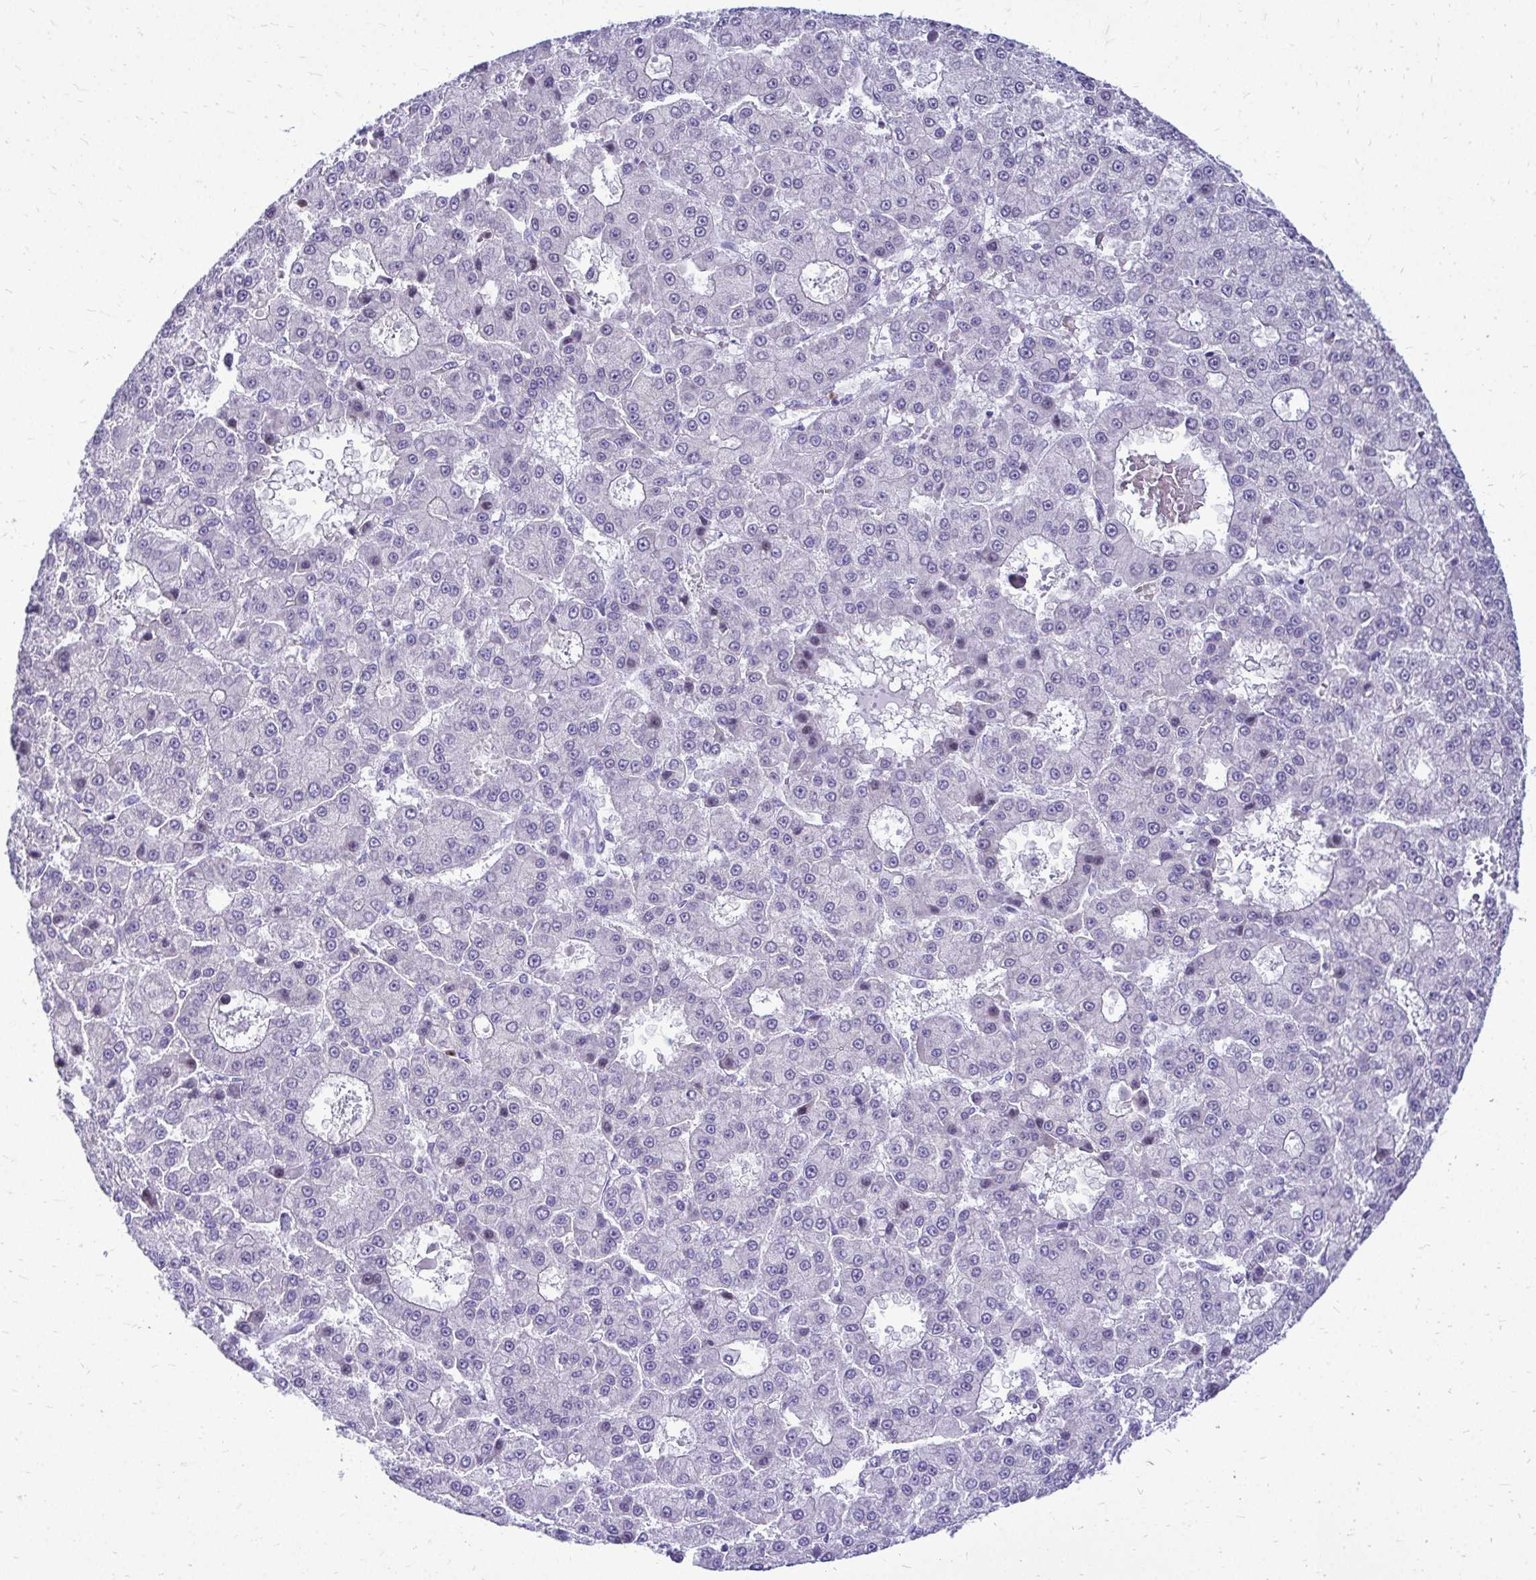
{"staining": {"intensity": "negative", "quantity": "none", "location": "none"}, "tissue": "liver cancer", "cell_type": "Tumor cells", "image_type": "cancer", "snomed": [{"axis": "morphology", "description": "Carcinoma, Hepatocellular, NOS"}, {"axis": "topography", "description": "Liver"}], "caption": "An immunohistochemistry image of hepatocellular carcinoma (liver) is shown. There is no staining in tumor cells of hepatocellular carcinoma (liver).", "gene": "ZSWIM9", "patient": {"sex": "male", "age": 70}}